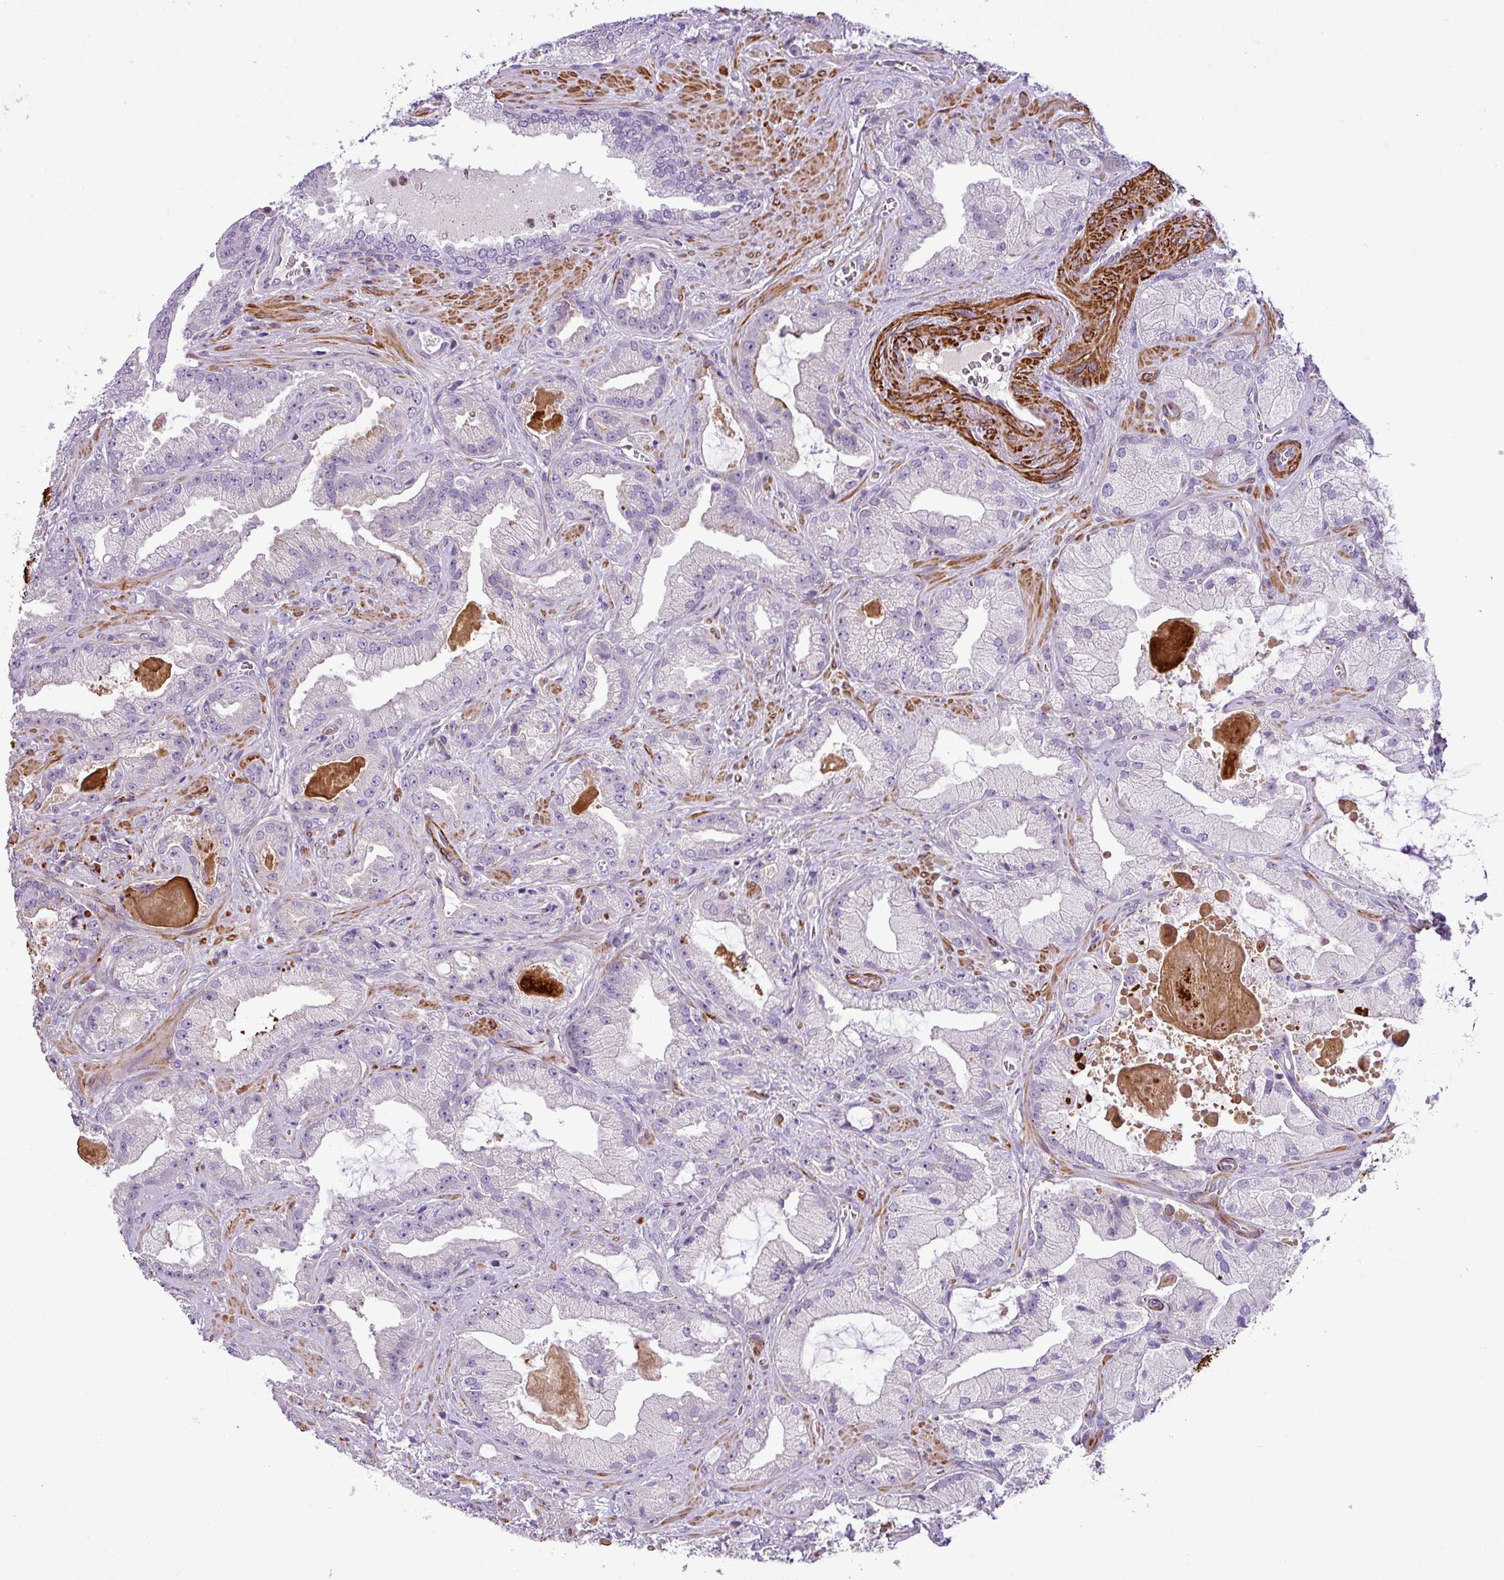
{"staining": {"intensity": "negative", "quantity": "none", "location": "none"}, "tissue": "prostate cancer", "cell_type": "Tumor cells", "image_type": "cancer", "snomed": [{"axis": "morphology", "description": "Adenocarcinoma, High grade"}, {"axis": "topography", "description": "Prostate"}], "caption": "Immunohistochemistry photomicrograph of neoplastic tissue: prostate cancer (adenocarcinoma (high-grade)) stained with DAB (3,3'-diaminobenzidine) shows no significant protein expression in tumor cells.", "gene": "NBEAL2", "patient": {"sex": "male", "age": 68}}